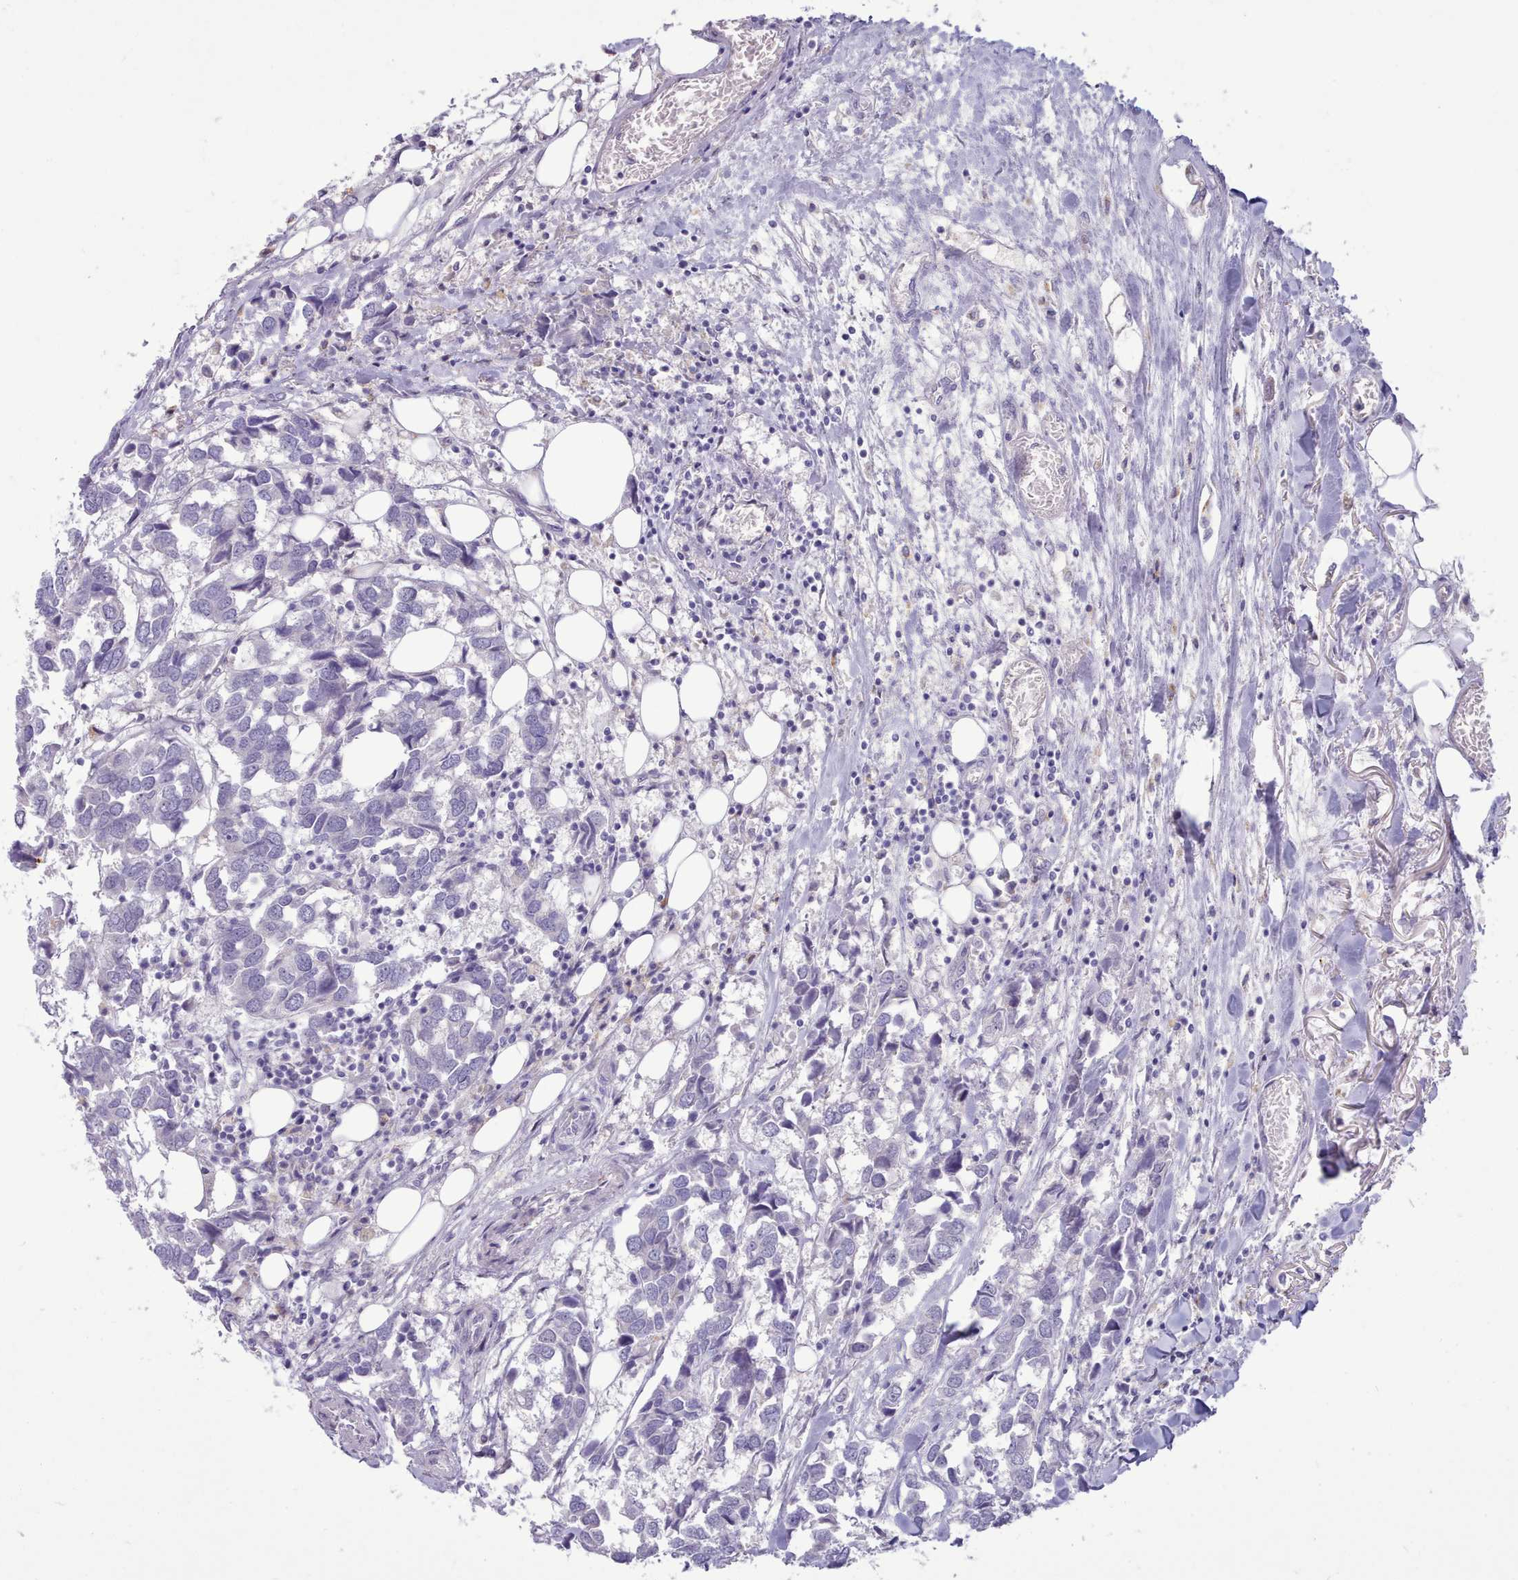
{"staining": {"intensity": "negative", "quantity": "none", "location": "none"}, "tissue": "breast cancer", "cell_type": "Tumor cells", "image_type": "cancer", "snomed": [{"axis": "morphology", "description": "Duct carcinoma"}, {"axis": "topography", "description": "Breast"}], "caption": "Immunohistochemistry (IHC) photomicrograph of neoplastic tissue: human breast cancer stained with DAB (3,3'-diaminobenzidine) exhibits no significant protein staining in tumor cells.", "gene": "TMEM253", "patient": {"sex": "female", "age": 83}}